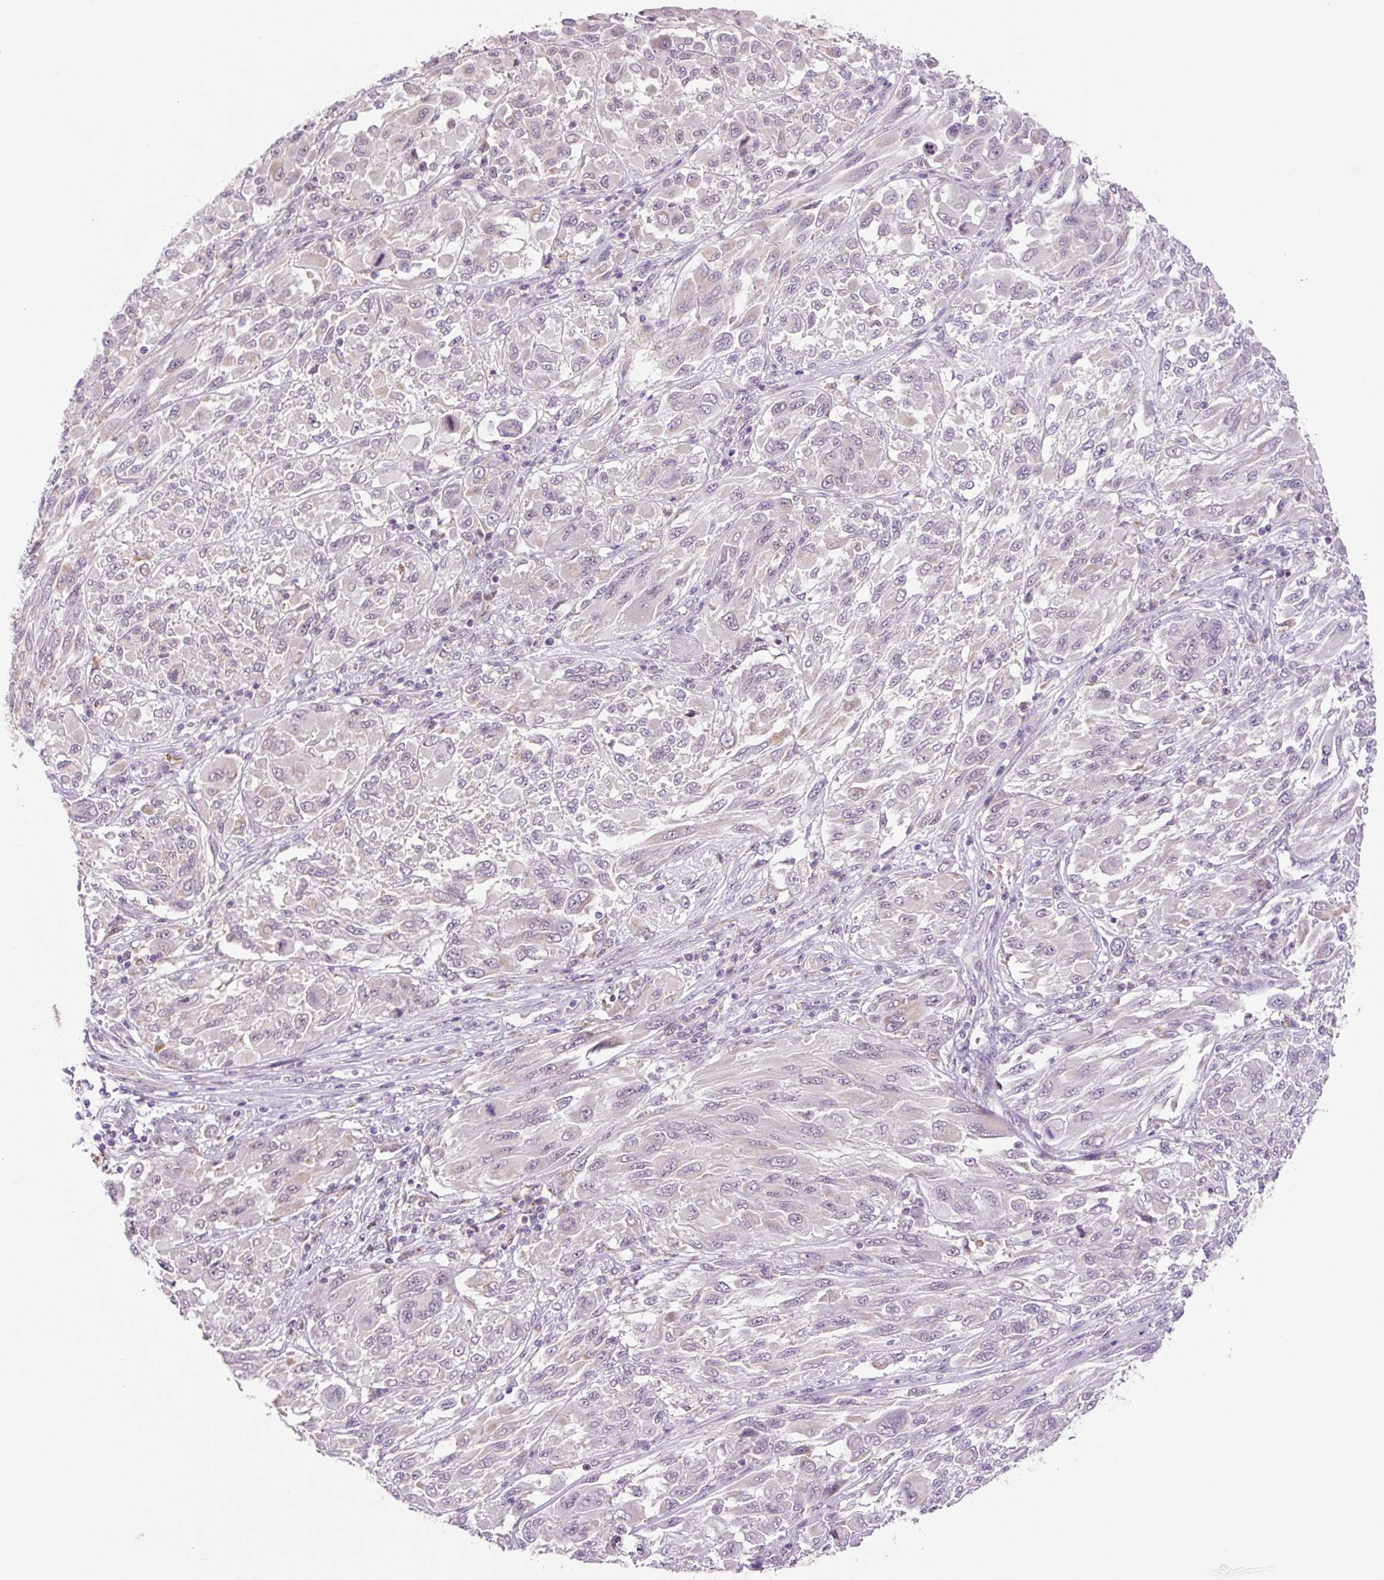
{"staining": {"intensity": "negative", "quantity": "none", "location": "none"}, "tissue": "melanoma", "cell_type": "Tumor cells", "image_type": "cancer", "snomed": [{"axis": "morphology", "description": "Malignant melanoma, NOS"}, {"axis": "topography", "description": "Skin"}], "caption": "Immunohistochemistry (IHC) image of neoplastic tissue: melanoma stained with DAB exhibits no significant protein staining in tumor cells.", "gene": "PCK2", "patient": {"sex": "female", "age": 91}}